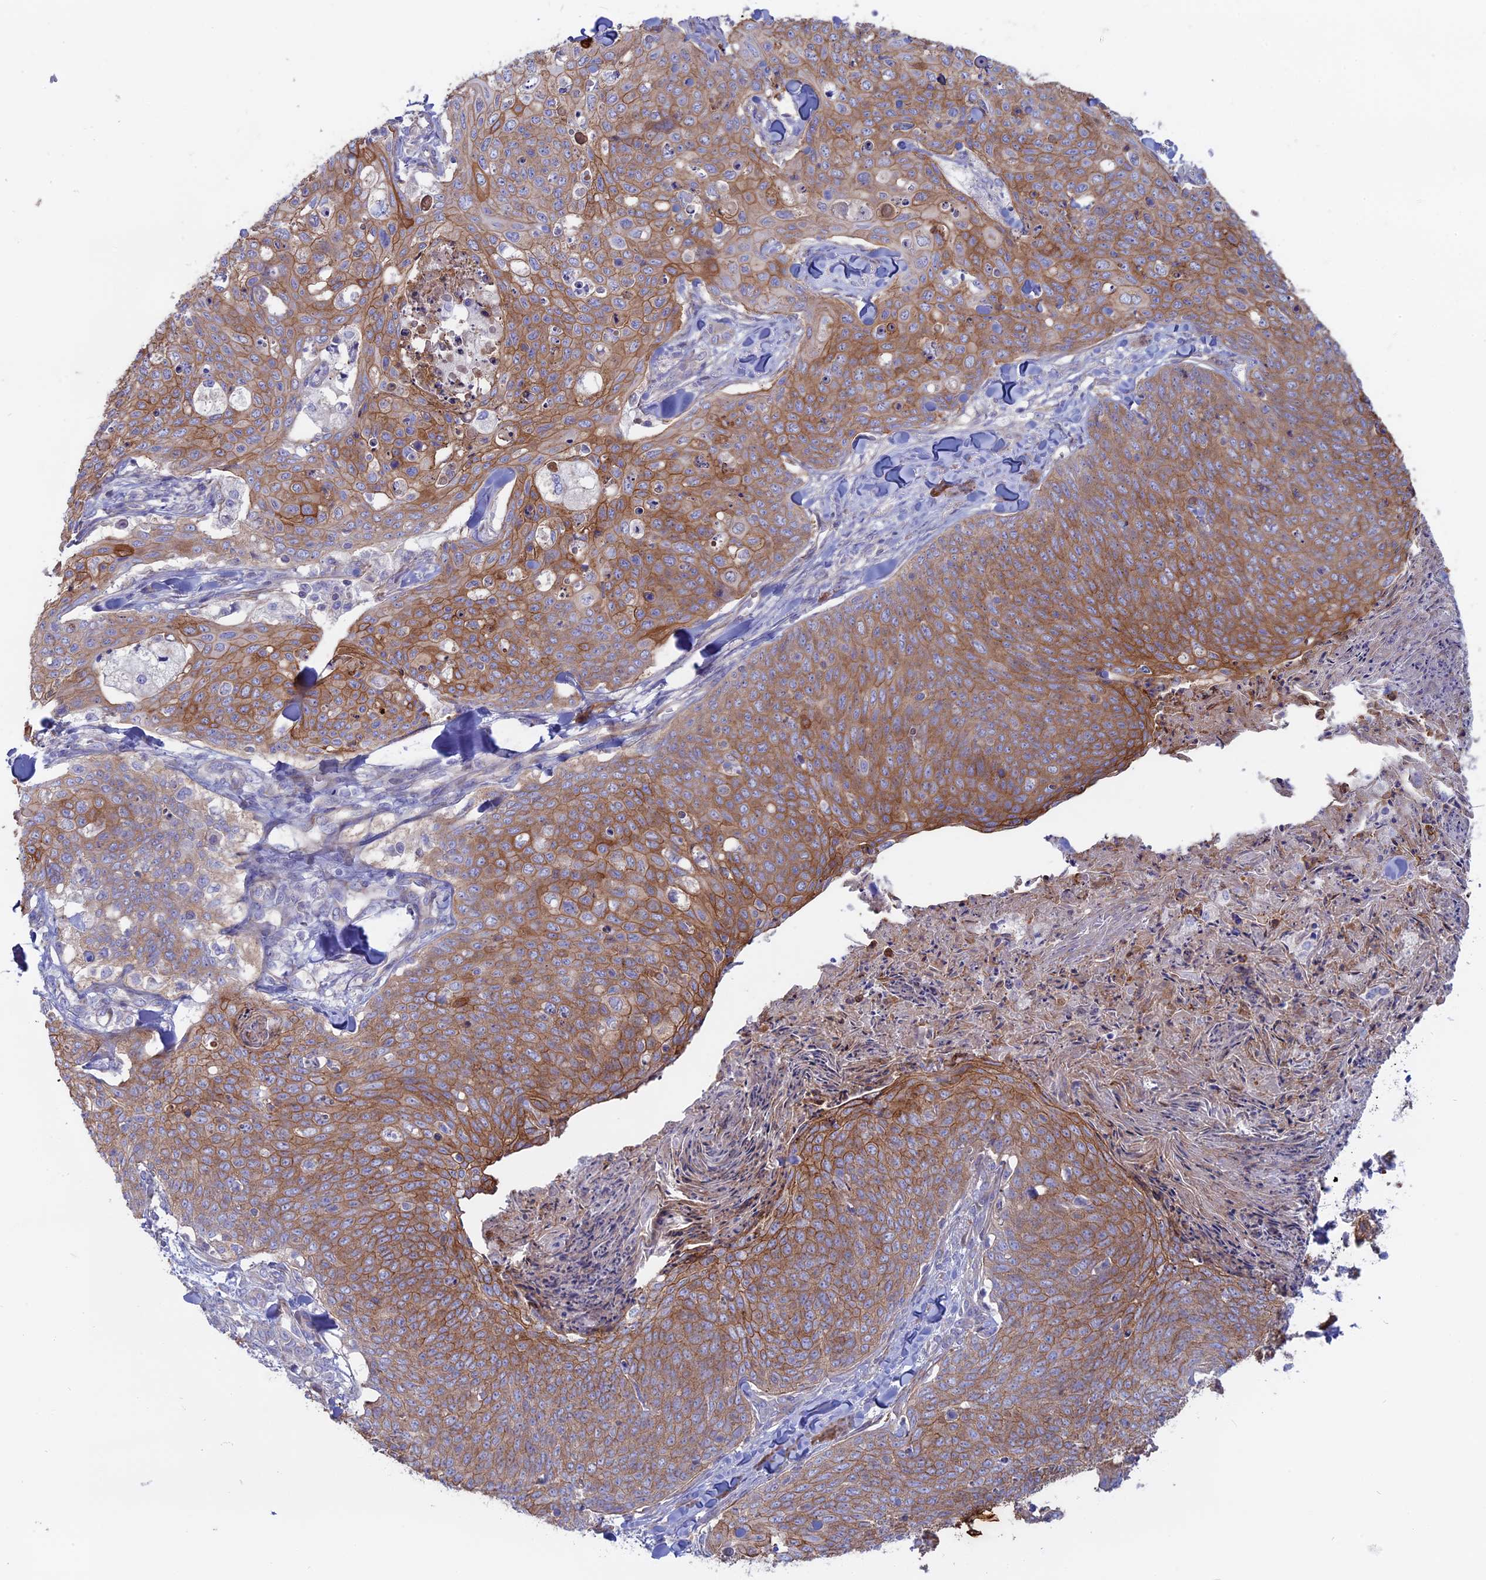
{"staining": {"intensity": "moderate", "quantity": ">75%", "location": "cytoplasmic/membranous"}, "tissue": "skin cancer", "cell_type": "Tumor cells", "image_type": "cancer", "snomed": [{"axis": "morphology", "description": "Squamous cell carcinoma, NOS"}, {"axis": "topography", "description": "Skin"}, {"axis": "topography", "description": "Vulva"}], "caption": "Skin squamous cell carcinoma stained for a protein reveals moderate cytoplasmic/membranous positivity in tumor cells.", "gene": "MYO5B", "patient": {"sex": "female", "age": 85}}